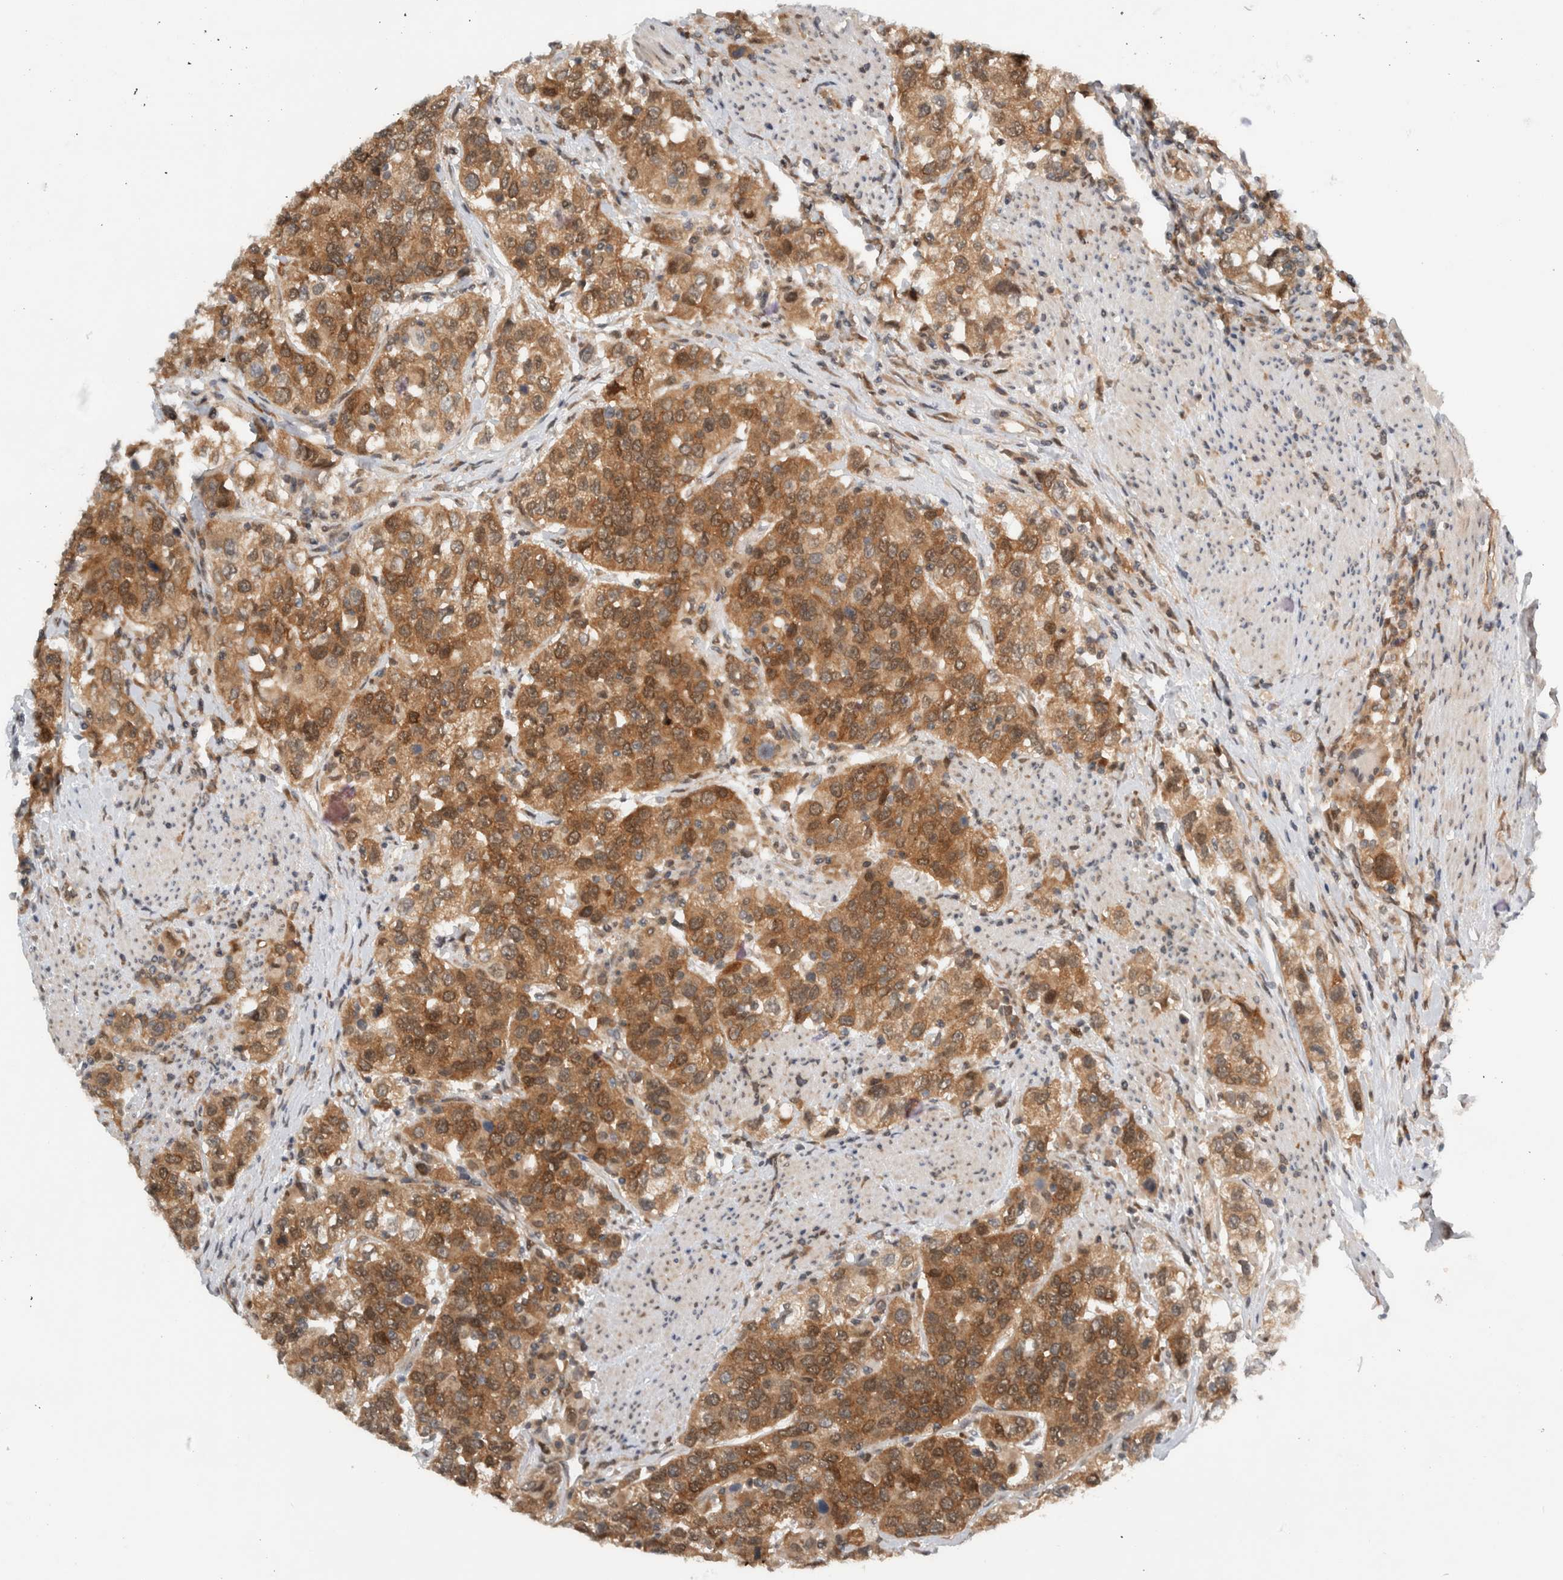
{"staining": {"intensity": "moderate", "quantity": ">75%", "location": "cytoplasmic/membranous"}, "tissue": "urothelial cancer", "cell_type": "Tumor cells", "image_type": "cancer", "snomed": [{"axis": "morphology", "description": "Urothelial carcinoma, High grade"}, {"axis": "topography", "description": "Urinary bladder"}], "caption": "Moderate cytoplasmic/membranous staining is identified in about >75% of tumor cells in urothelial carcinoma (high-grade).", "gene": "CCDC43", "patient": {"sex": "female", "age": 80}}